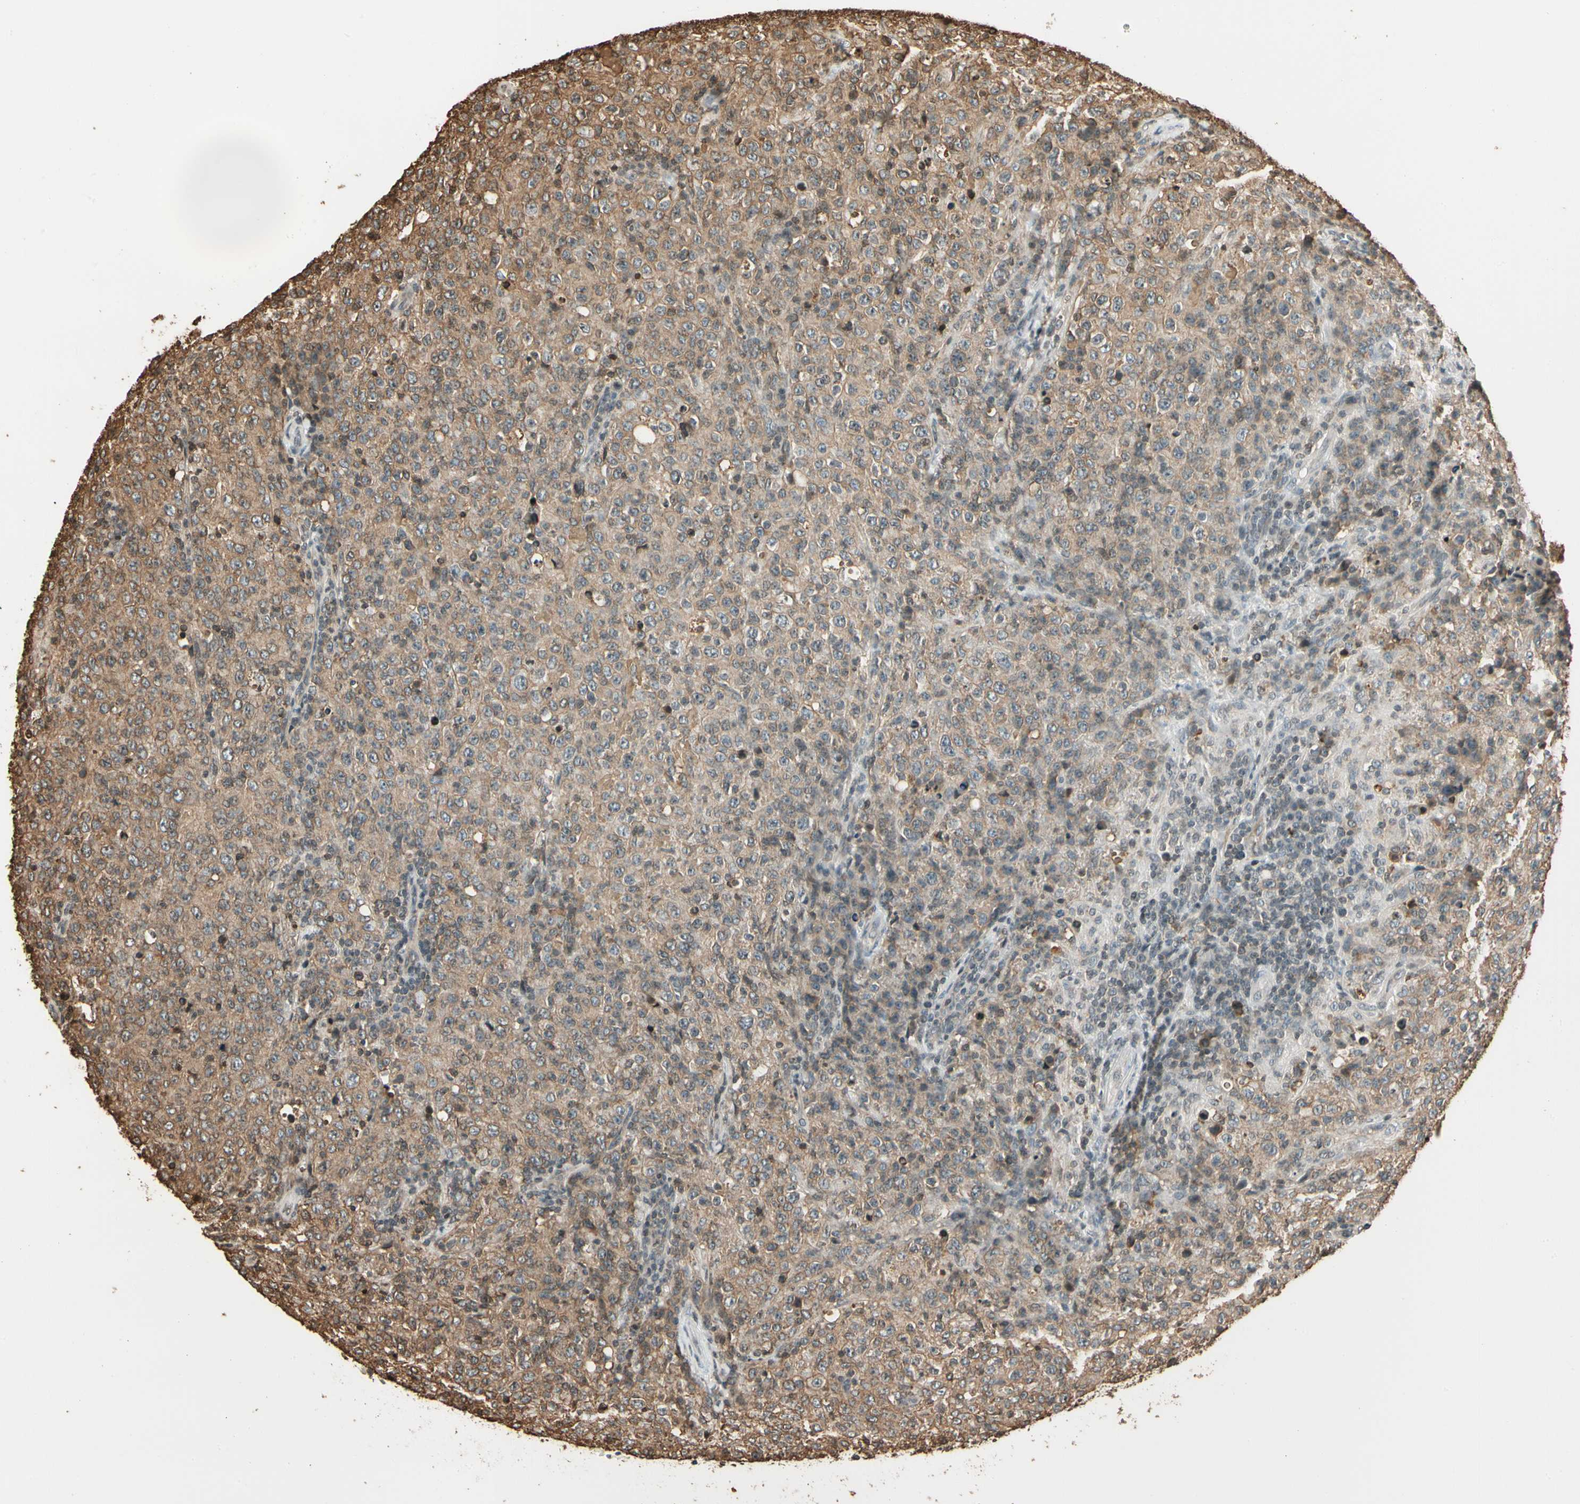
{"staining": {"intensity": "weak", "quantity": ">75%", "location": "cytoplasmic/membranous"}, "tissue": "lymphoma", "cell_type": "Tumor cells", "image_type": "cancer", "snomed": [{"axis": "morphology", "description": "Malignant lymphoma, non-Hodgkin's type, High grade"}, {"axis": "topography", "description": "Tonsil"}], "caption": "An IHC histopathology image of tumor tissue is shown. Protein staining in brown labels weak cytoplasmic/membranous positivity in high-grade malignant lymphoma, non-Hodgkin's type within tumor cells.", "gene": "FER", "patient": {"sex": "female", "age": 36}}